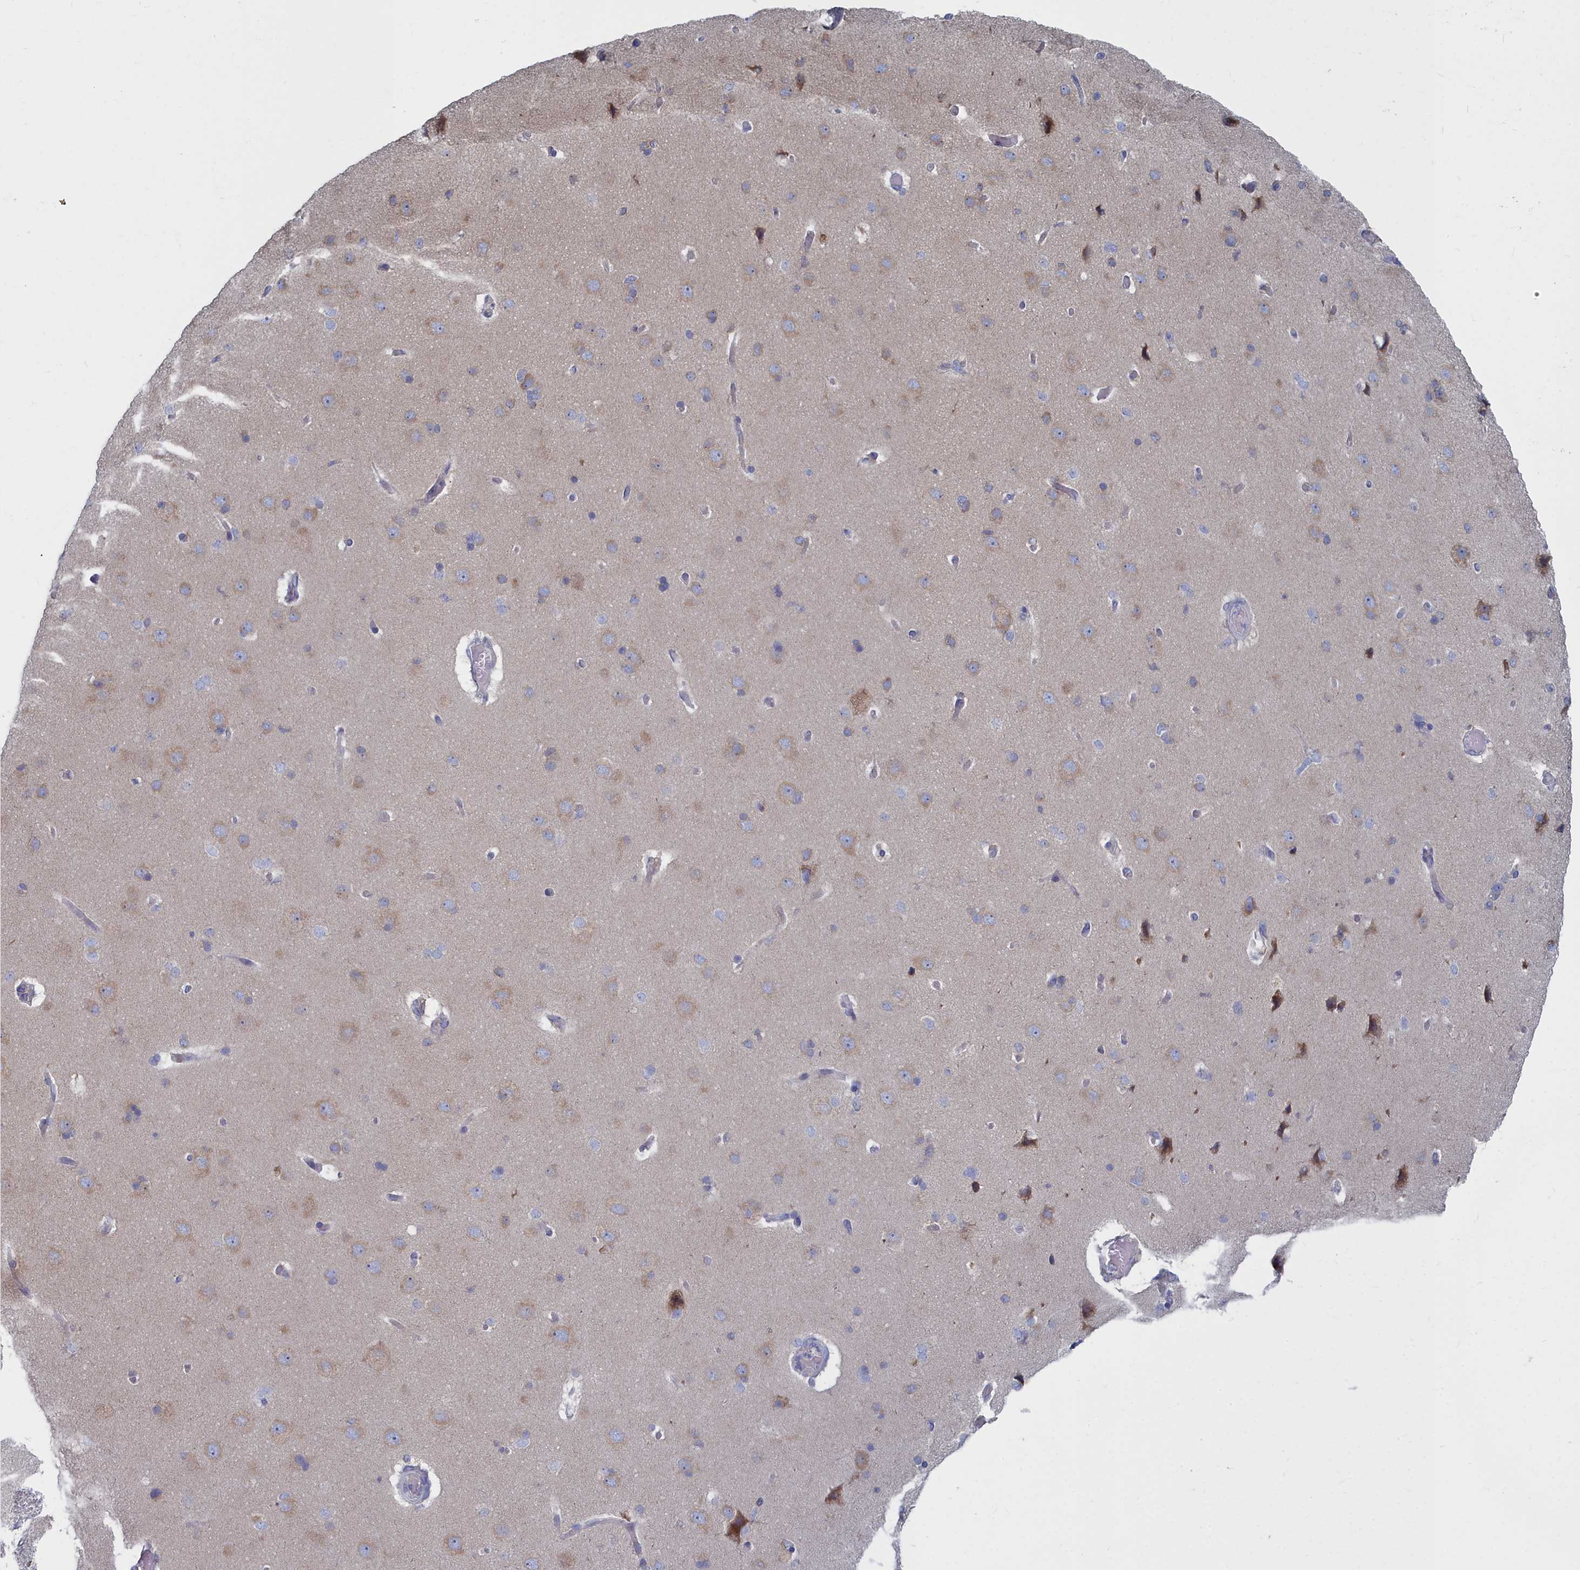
{"staining": {"intensity": "negative", "quantity": "none", "location": "none"}, "tissue": "cerebral cortex", "cell_type": "Endothelial cells", "image_type": "normal", "snomed": [{"axis": "morphology", "description": "Normal tissue, NOS"}, {"axis": "topography", "description": "Cerebral cortex"}], "caption": "DAB immunohistochemical staining of benign human cerebral cortex exhibits no significant staining in endothelial cells.", "gene": "CCDC149", "patient": {"sex": "male", "age": 62}}